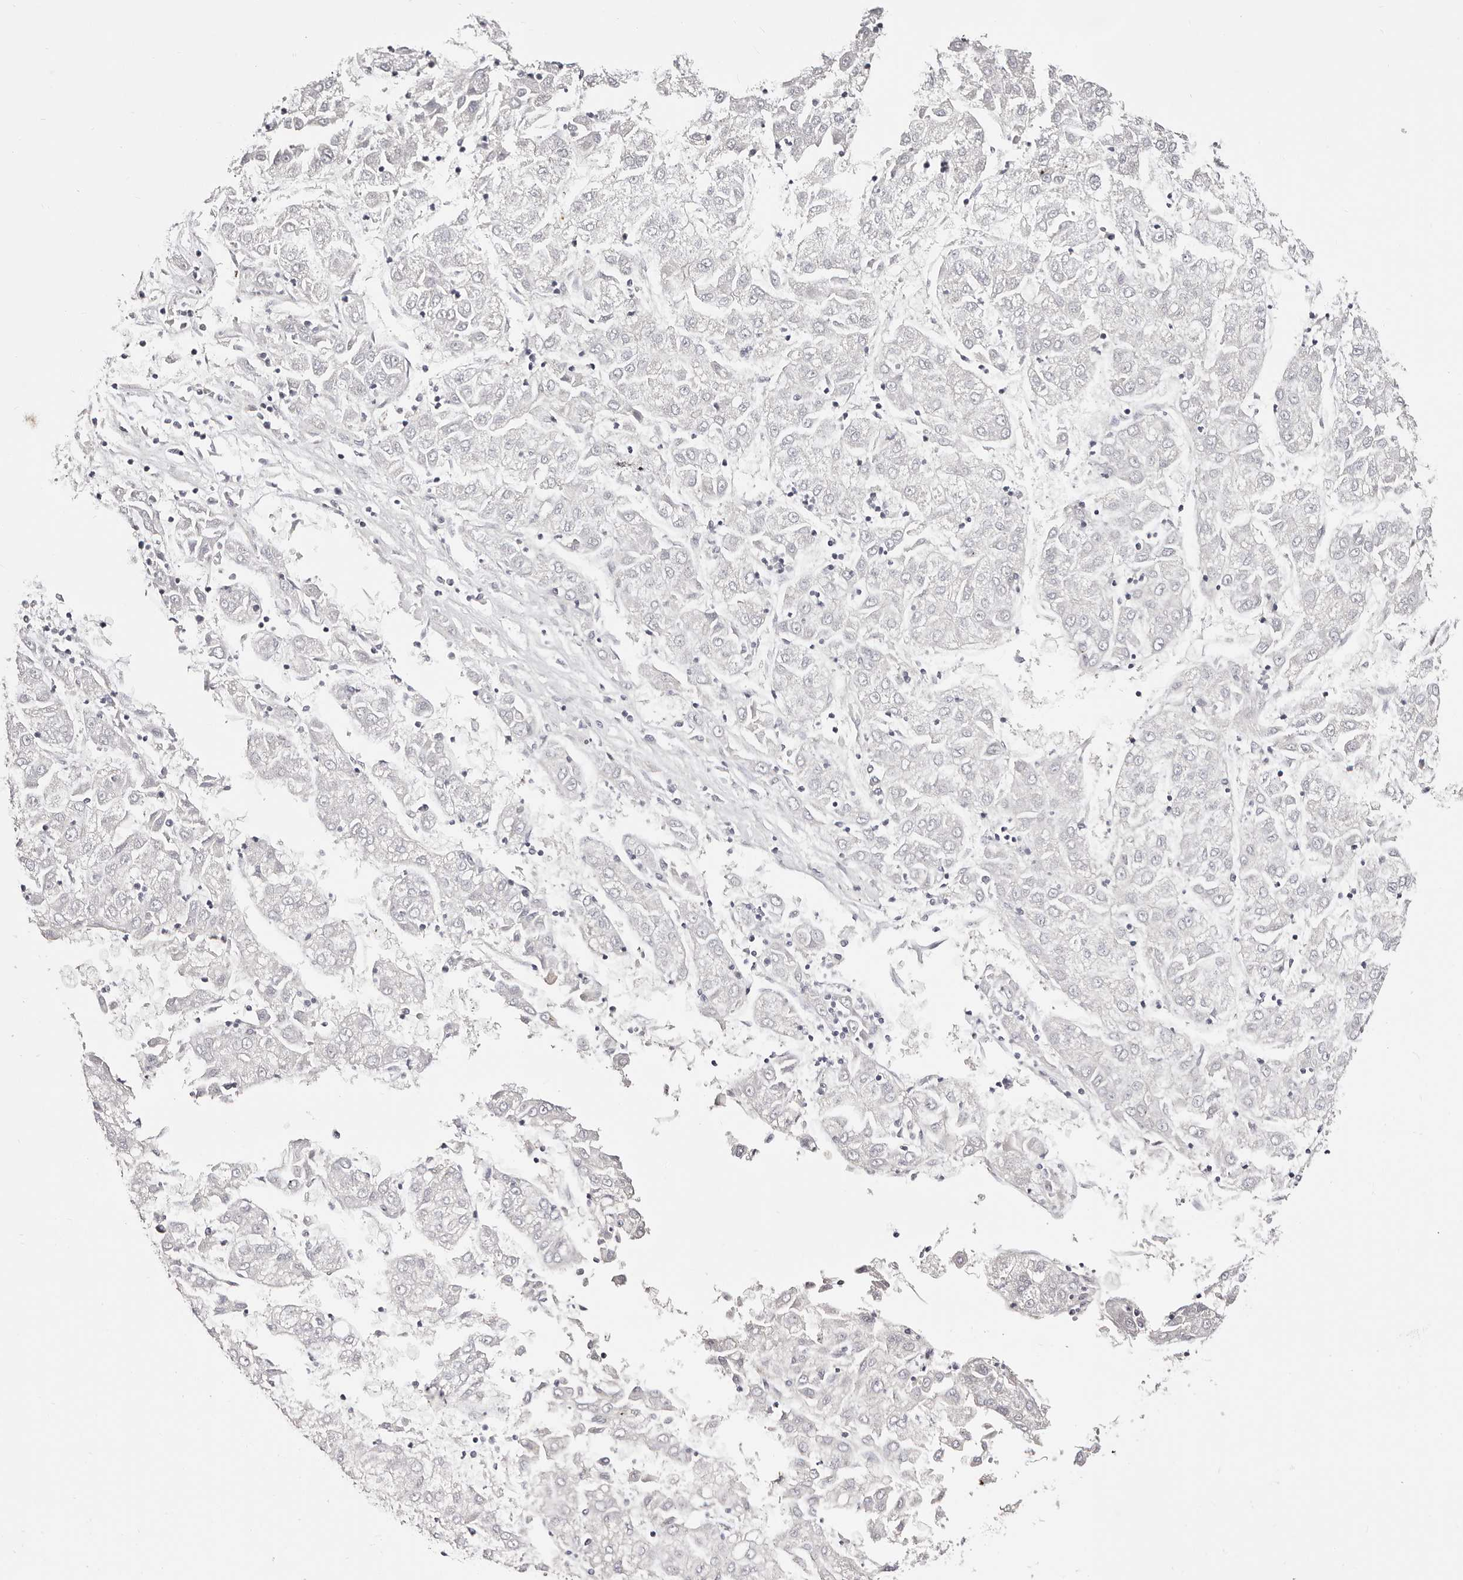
{"staining": {"intensity": "negative", "quantity": "none", "location": "none"}, "tissue": "liver cancer", "cell_type": "Tumor cells", "image_type": "cancer", "snomed": [{"axis": "morphology", "description": "Carcinoma, Hepatocellular, NOS"}, {"axis": "topography", "description": "Liver"}], "caption": "Human liver cancer (hepatocellular carcinoma) stained for a protein using immunohistochemistry exhibits no positivity in tumor cells.", "gene": "PF4", "patient": {"sex": "male", "age": 72}}